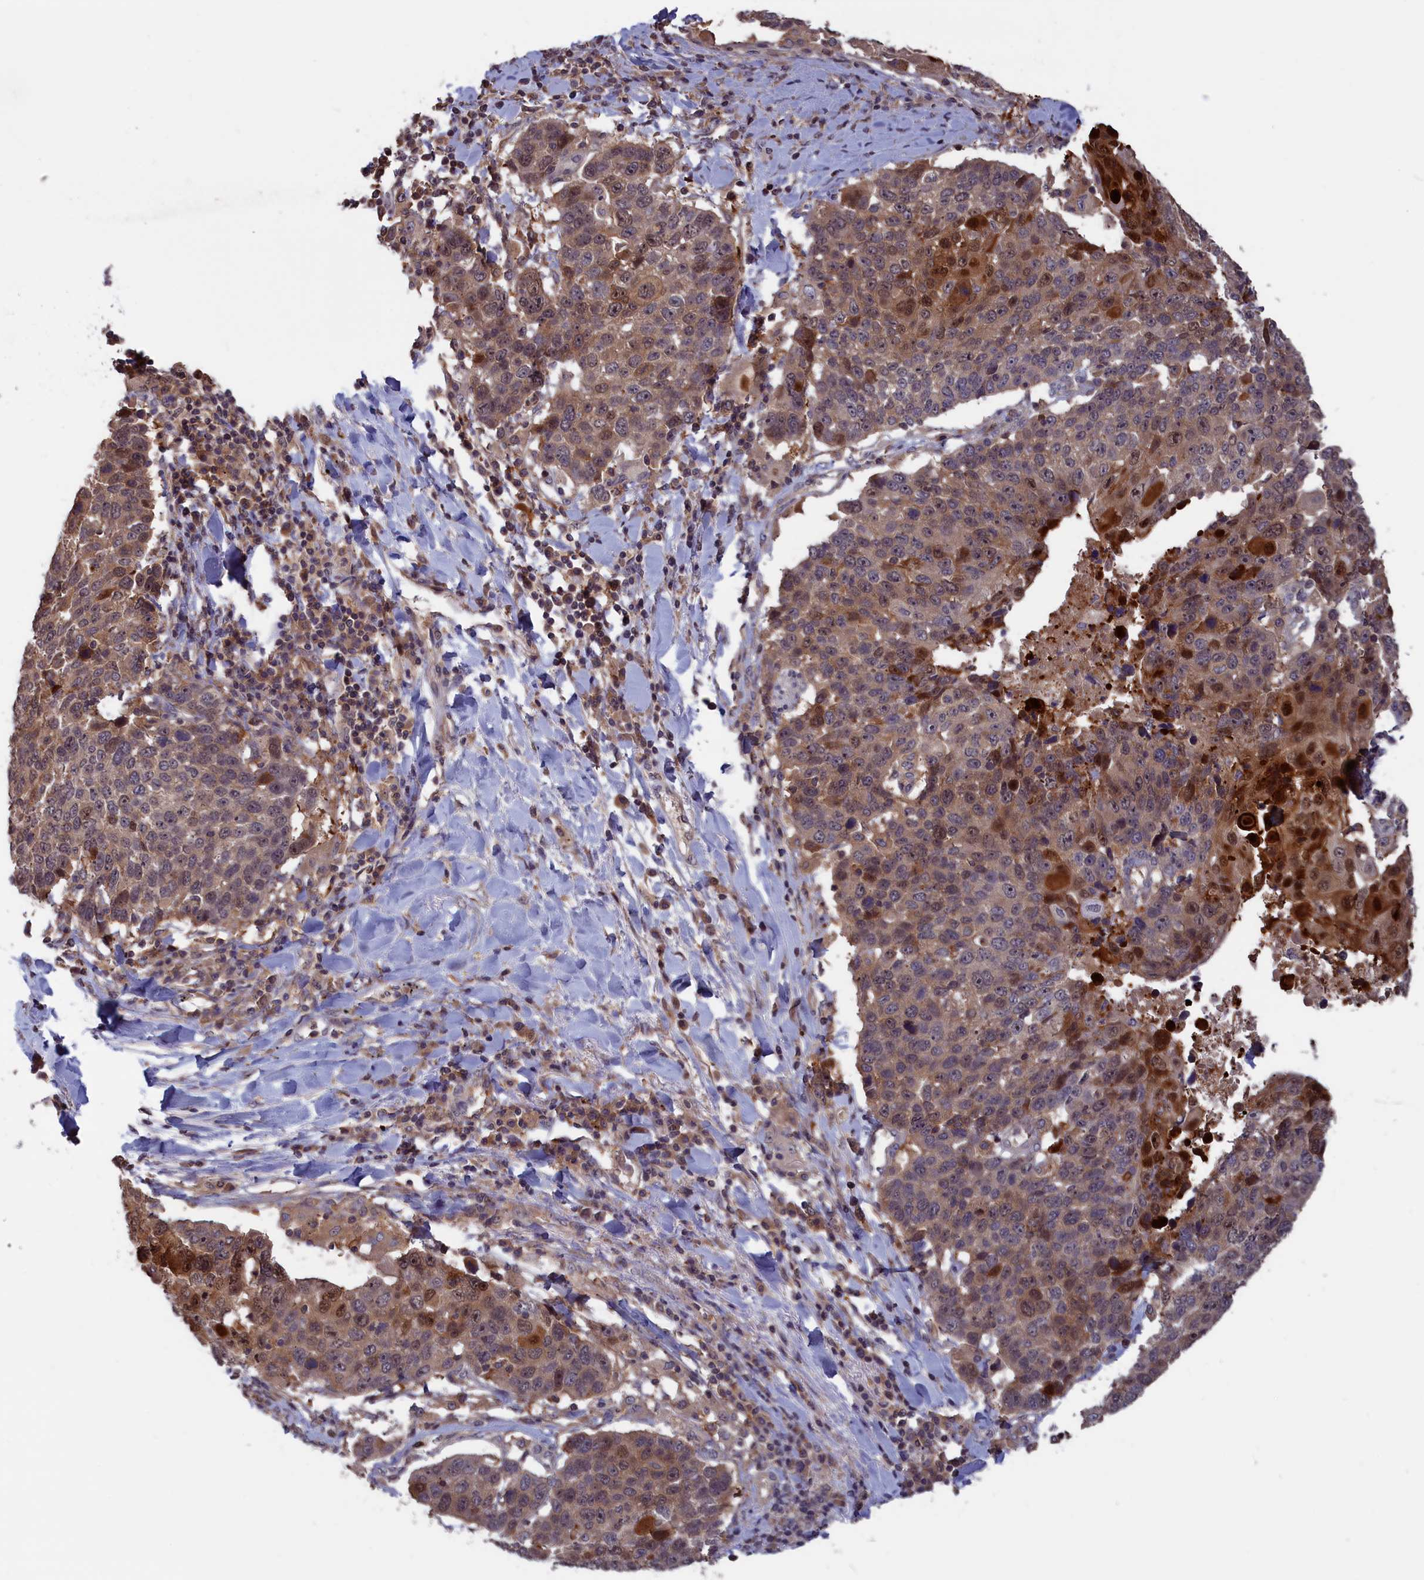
{"staining": {"intensity": "moderate", "quantity": "<25%", "location": "cytoplasmic/membranous,nuclear"}, "tissue": "lung cancer", "cell_type": "Tumor cells", "image_type": "cancer", "snomed": [{"axis": "morphology", "description": "Squamous cell carcinoma, NOS"}, {"axis": "topography", "description": "Lung"}], "caption": "Immunohistochemical staining of human lung cancer exhibits low levels of moderate cytoplasmic/membranous and nuclear protein expression in about <25% of tumor cells. (brown staining indicates protein expression, while blue staining denotes nuclei).", "gene": "CACTIN", "patient": {"sex": "male", "age": 66}}